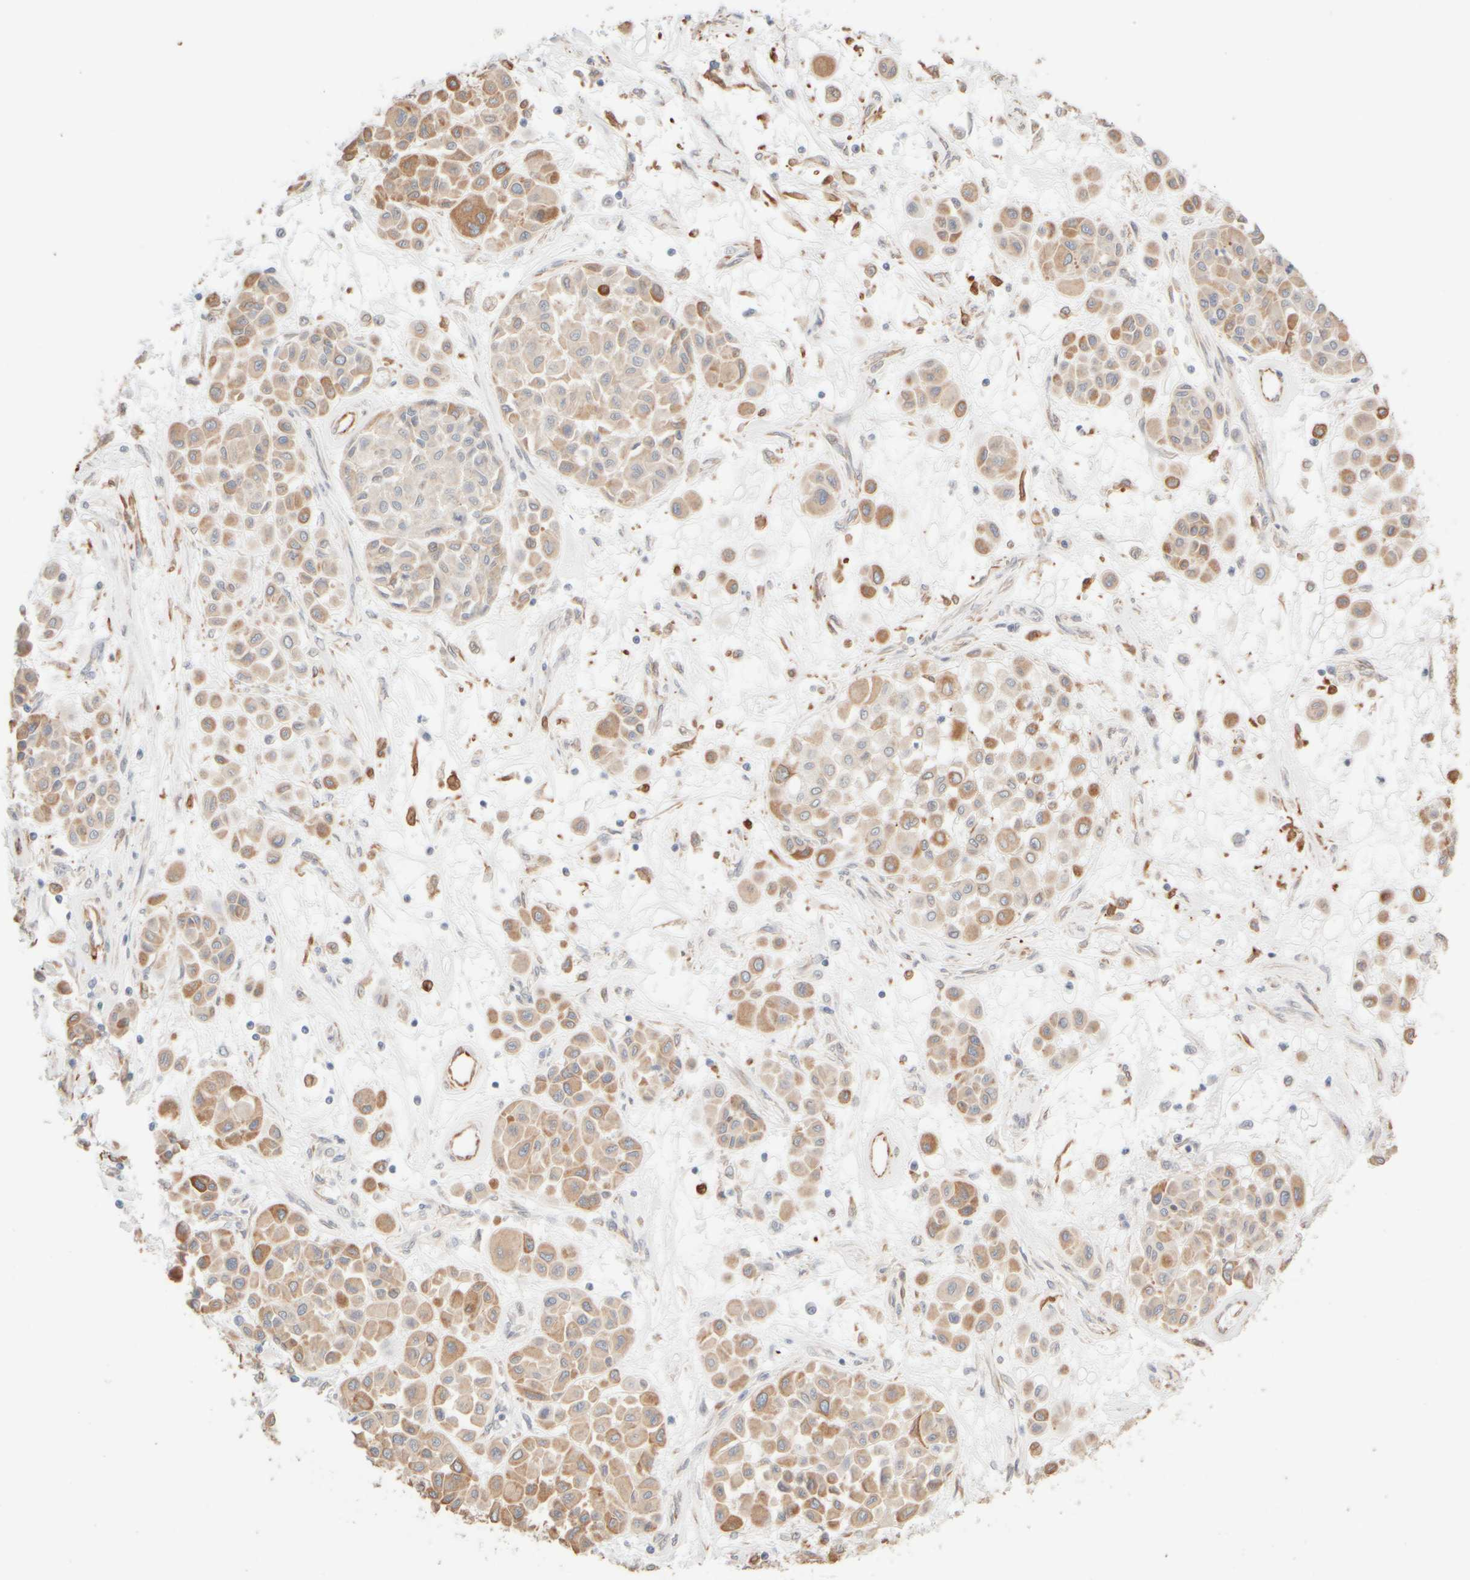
{"staining": {"intensity": "moderate", "quantity": "25%-75%", "location": "cytoplasmic/membranous"}, "tissue": "melanoma", "cell_type": "Tumor cells", "image_type": "cancer", "snomed": [{"axis": "morphology", "description": "Malignant melanoma, Metastatic site"}, {"axis": "topography", "description": "Soft tissue"}], "caption": "This is an image of IHC staining of melanoma, which shows moderate expression in the cytoplasmic/membranous of tumor cells.", "gene": "KRT15", "patient": {"sex": "male", "age": 41}}